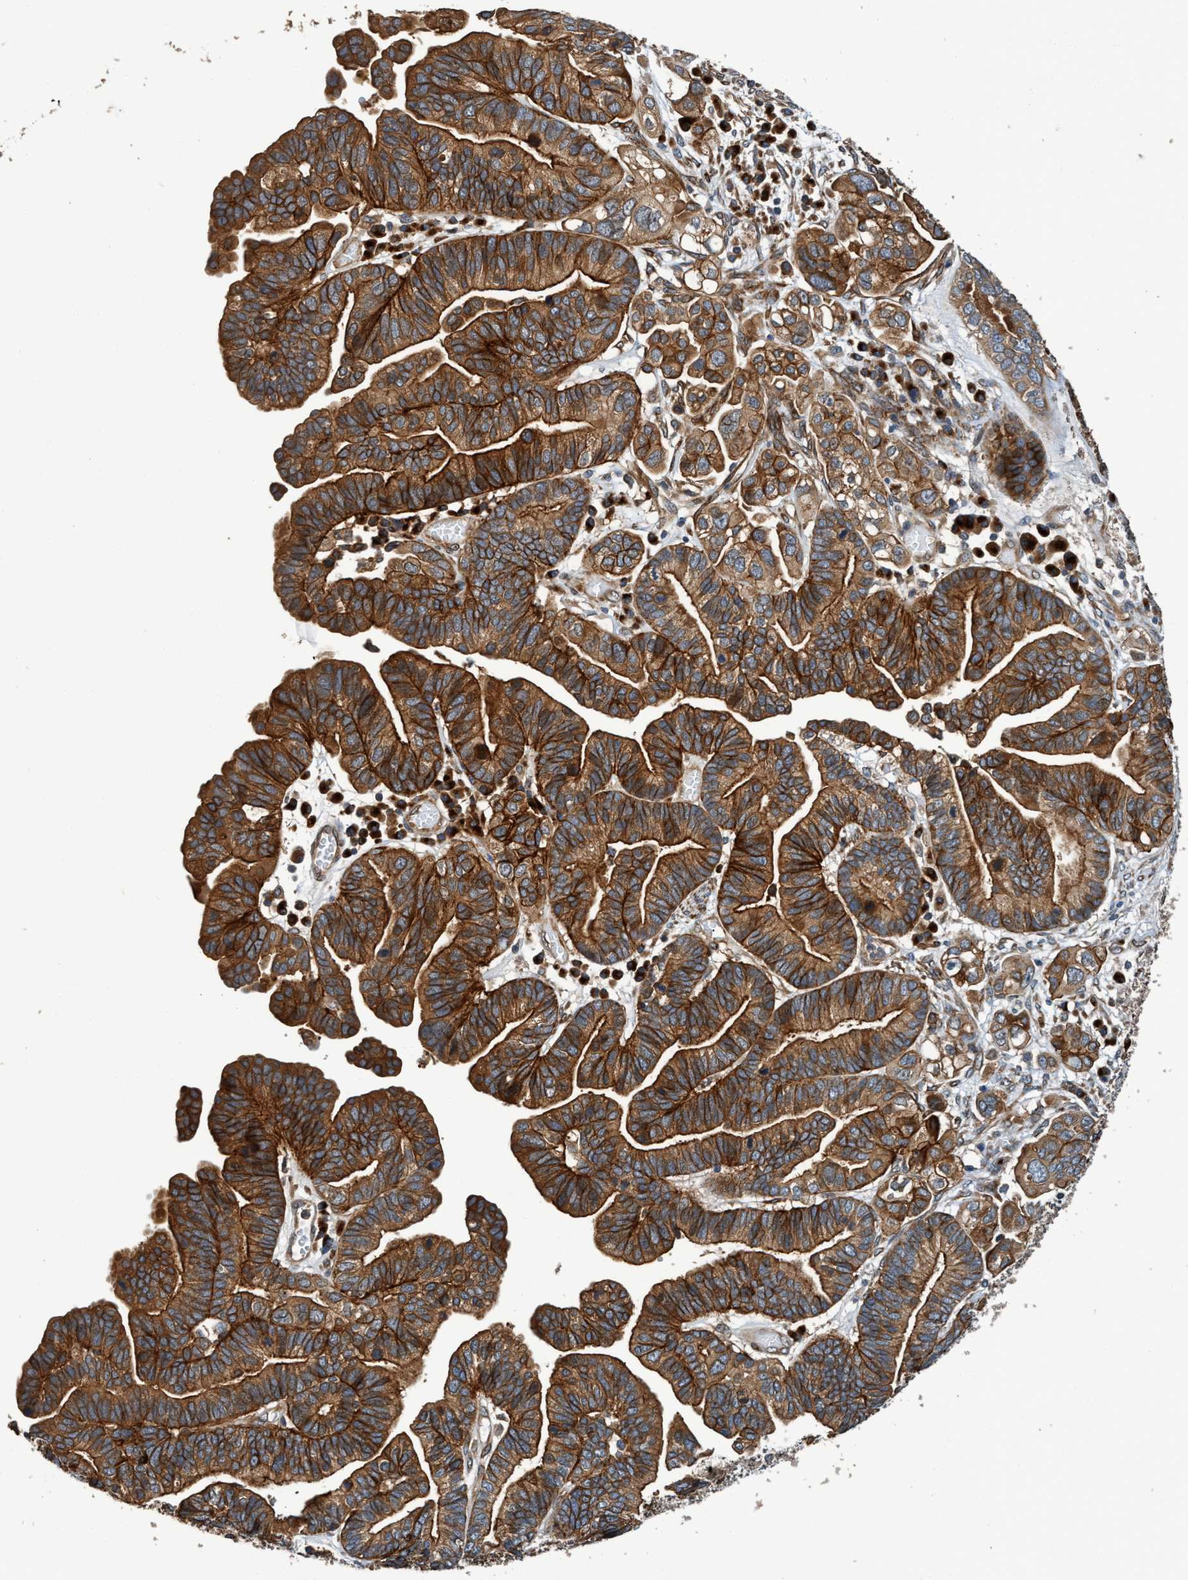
{"staining": {"intensity": "strong", "quantity": ">75%", "location": "cytoplasmic/membranous"}, "tissue": "ovarian cancer", "cell_type": "Tumor cells", "image_type": "cancer", "snomed": [{"axis": "morphology", "description": "Cystadenocarcinoma, serous, NOS"}, {"axis": "topography", "description": "Ovary"}], "caption": "IHC micrograph of human serous cystadenocarcinoma (ovarian) stained for a protein (brown), which displays high levels of strong cytoplasmic/membranous staining in approximately >75% of tumor cells.", "gene": "MACC1", "patient": {"sex": "female", "age": 56}}